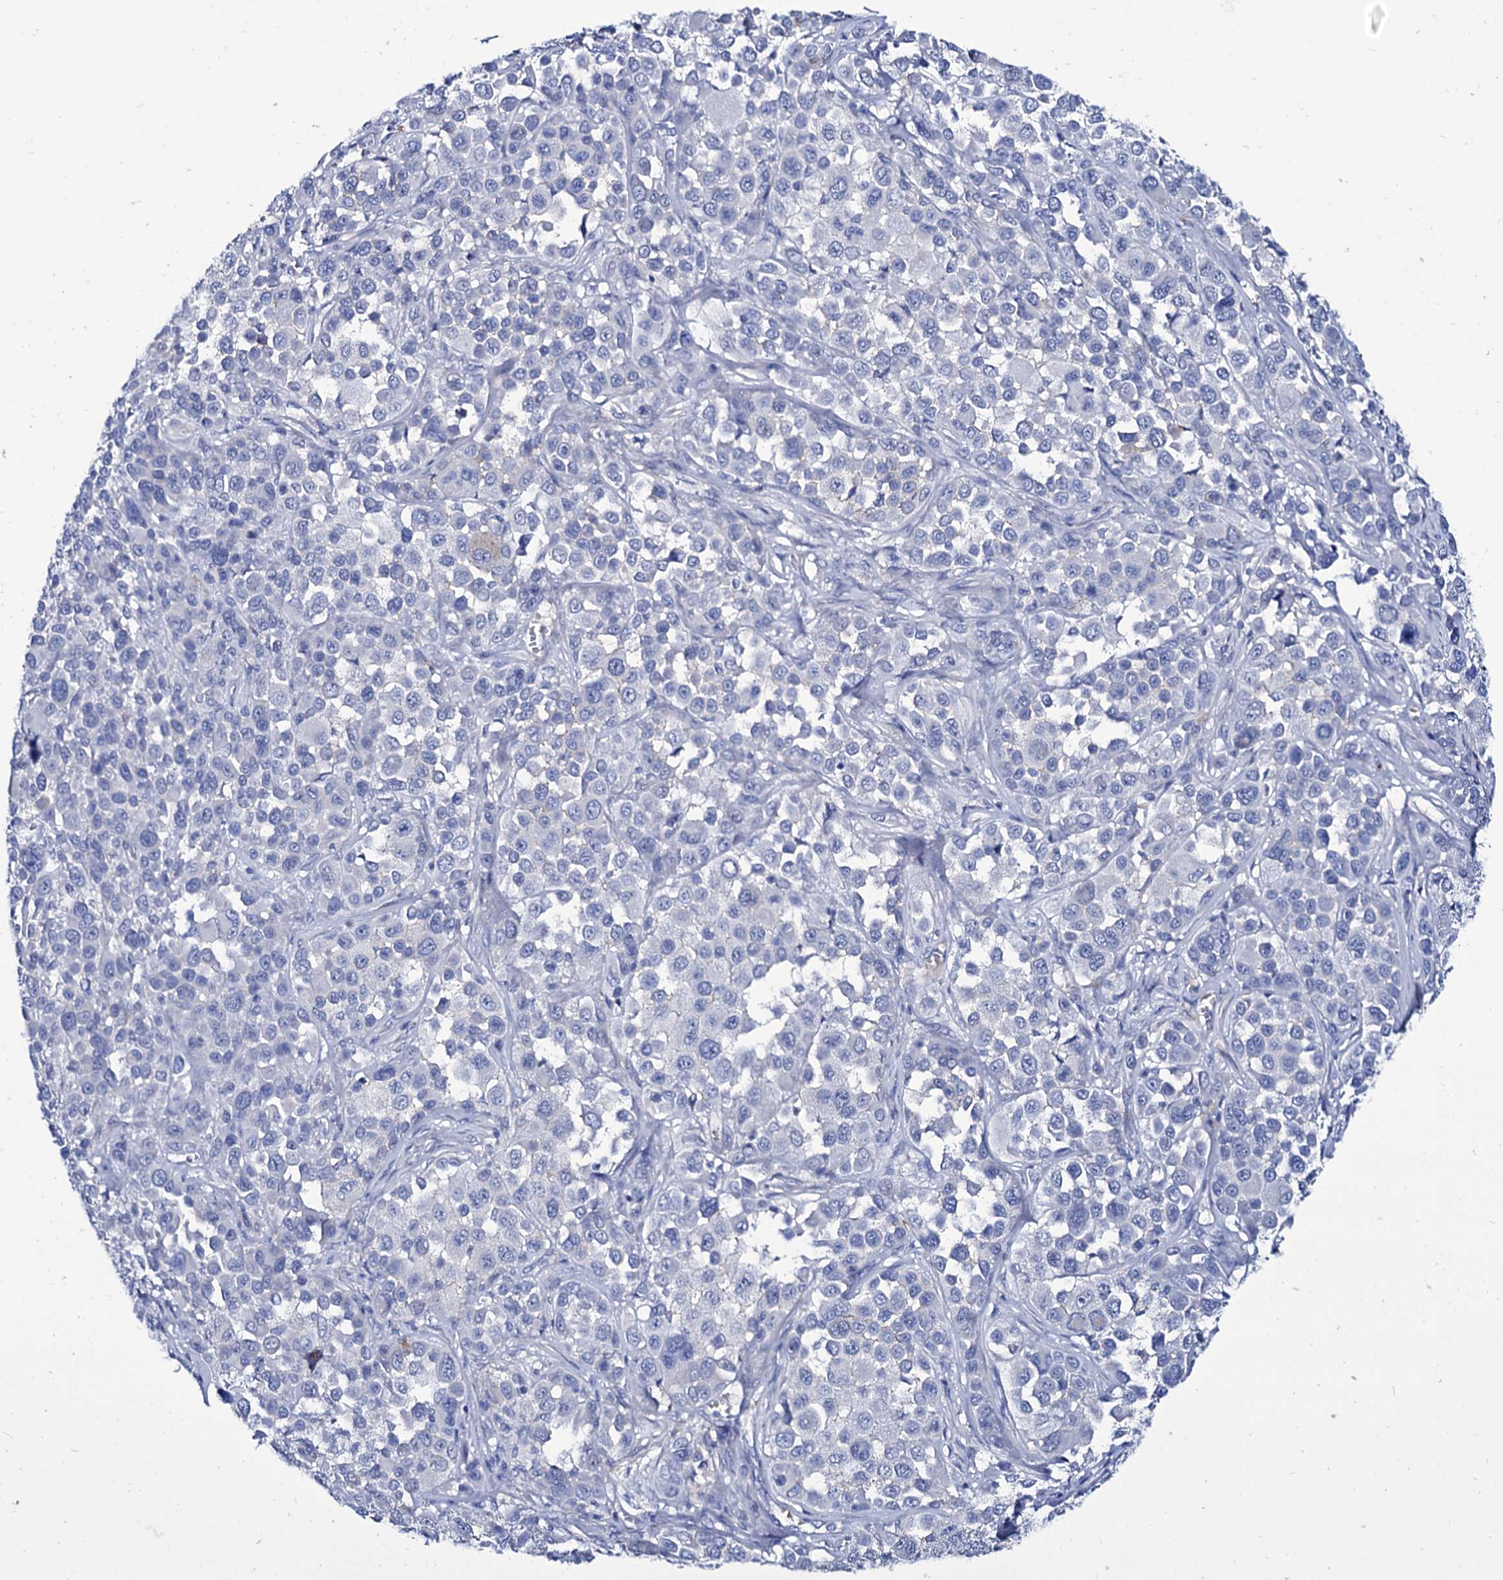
{"staining": {"intensity": "negative", "quantity": "none", "location": "none"}, "tissue": "melanoma", "cell_type": "Tumor cells", "image_type": "cancer", "snomed": [{"axis": "morphology", "description": "Malignant melanoma, NOS"}, {"axis": "topography", "description": "Skin of trunk"}], "caption": "A histopathology image of human melanoma is negative for staining in tumor cells.", "gene": "AXL", "patient": {"sex": "male", "age": 71}}